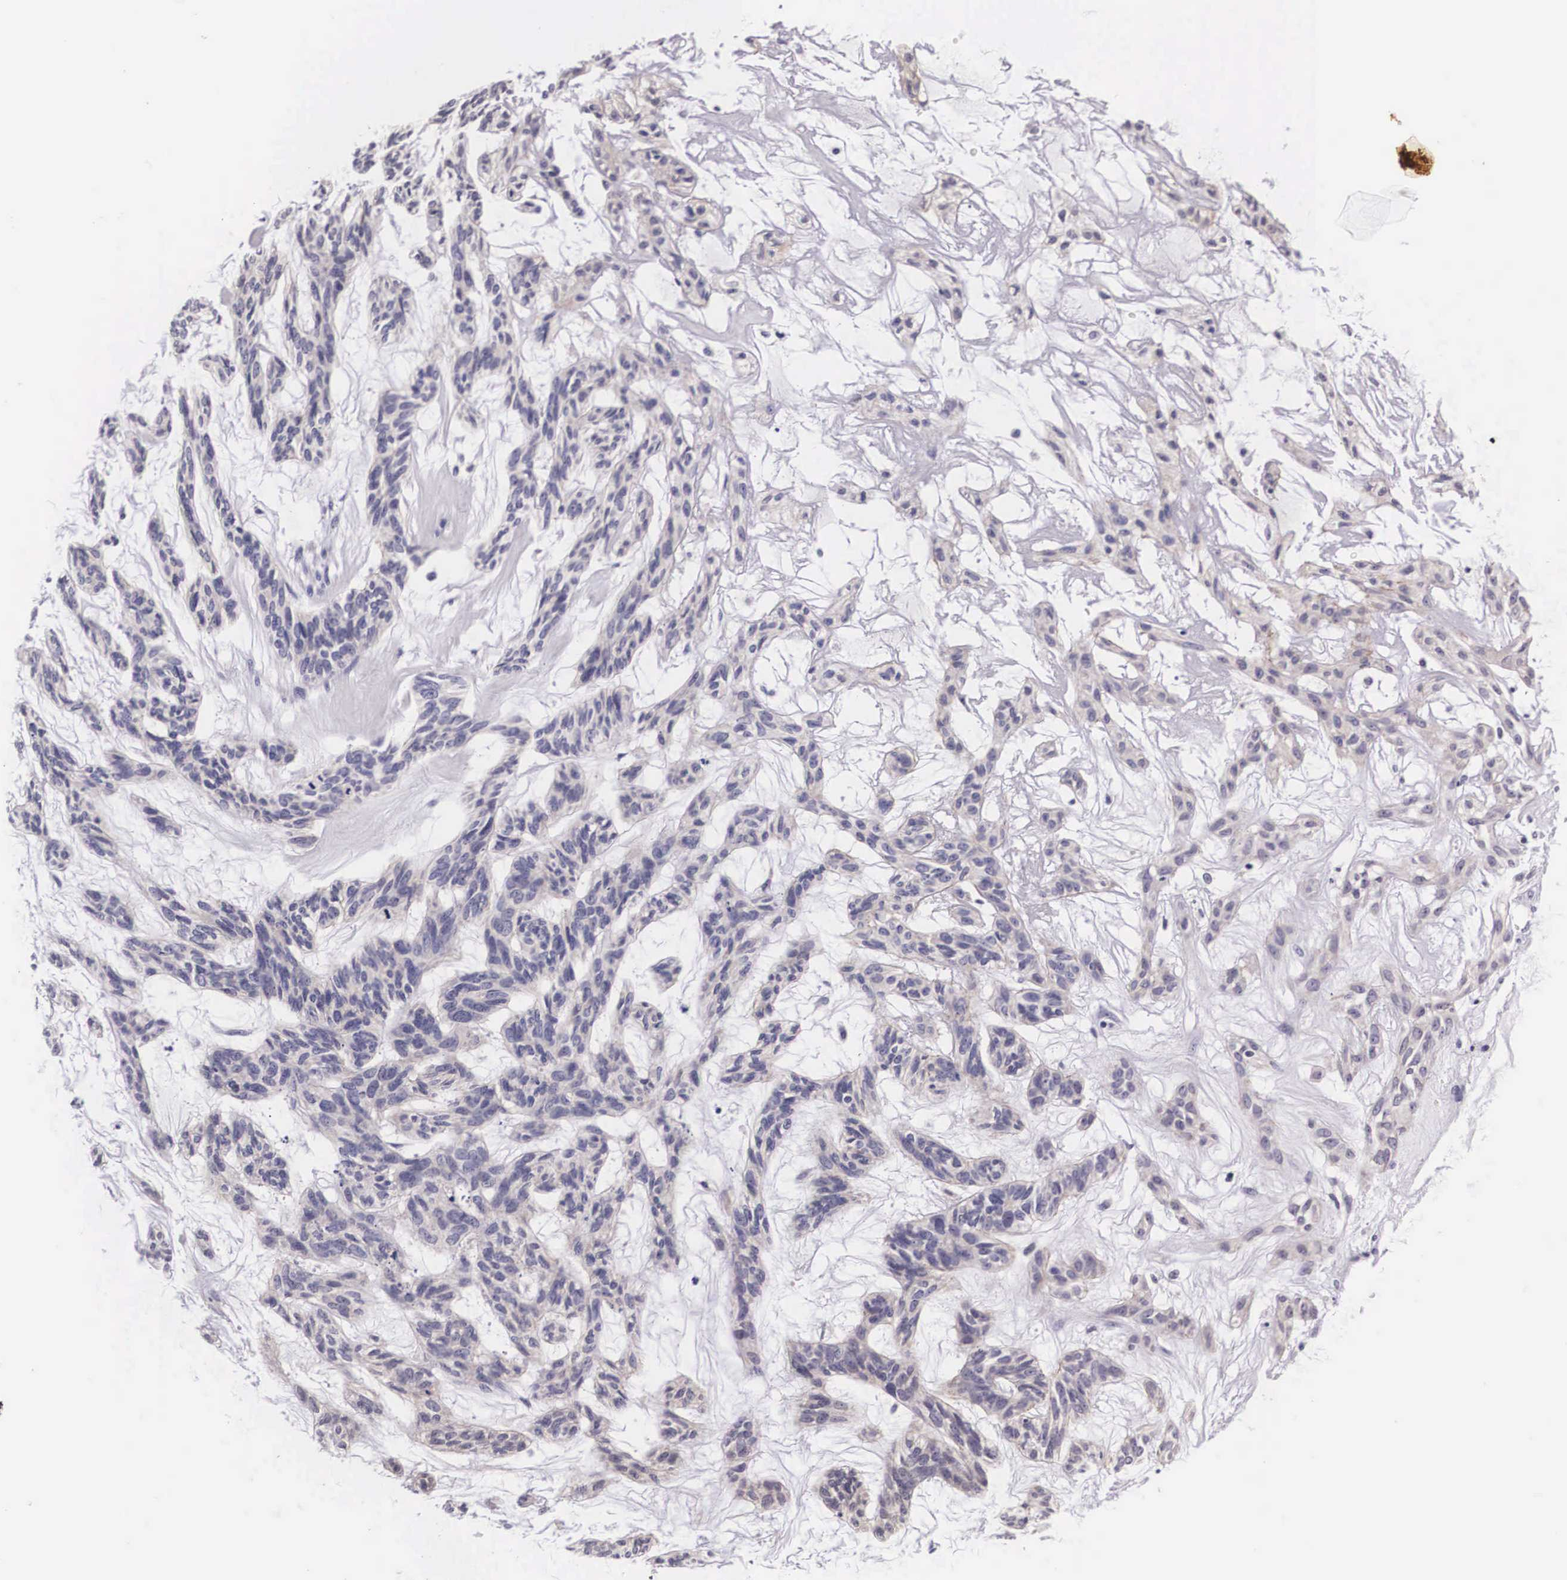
{"staining": {"intensity": "negative", "quantity": "none", "location": "none"}, "tissue": "skin cancer", "cell_type": "Tumor cells", "image_type": "cancer", "snomed": [{"axis": "morphology", "description": "Basal cell carcinoma"}, {"axis": "topography", "description": "Skin"}], "caption": "Tumor cells show no significant positivity in skin basal cell carcinoma.", "gene": "PHETA2", "patient": {"sex": "male", "age": 75}}